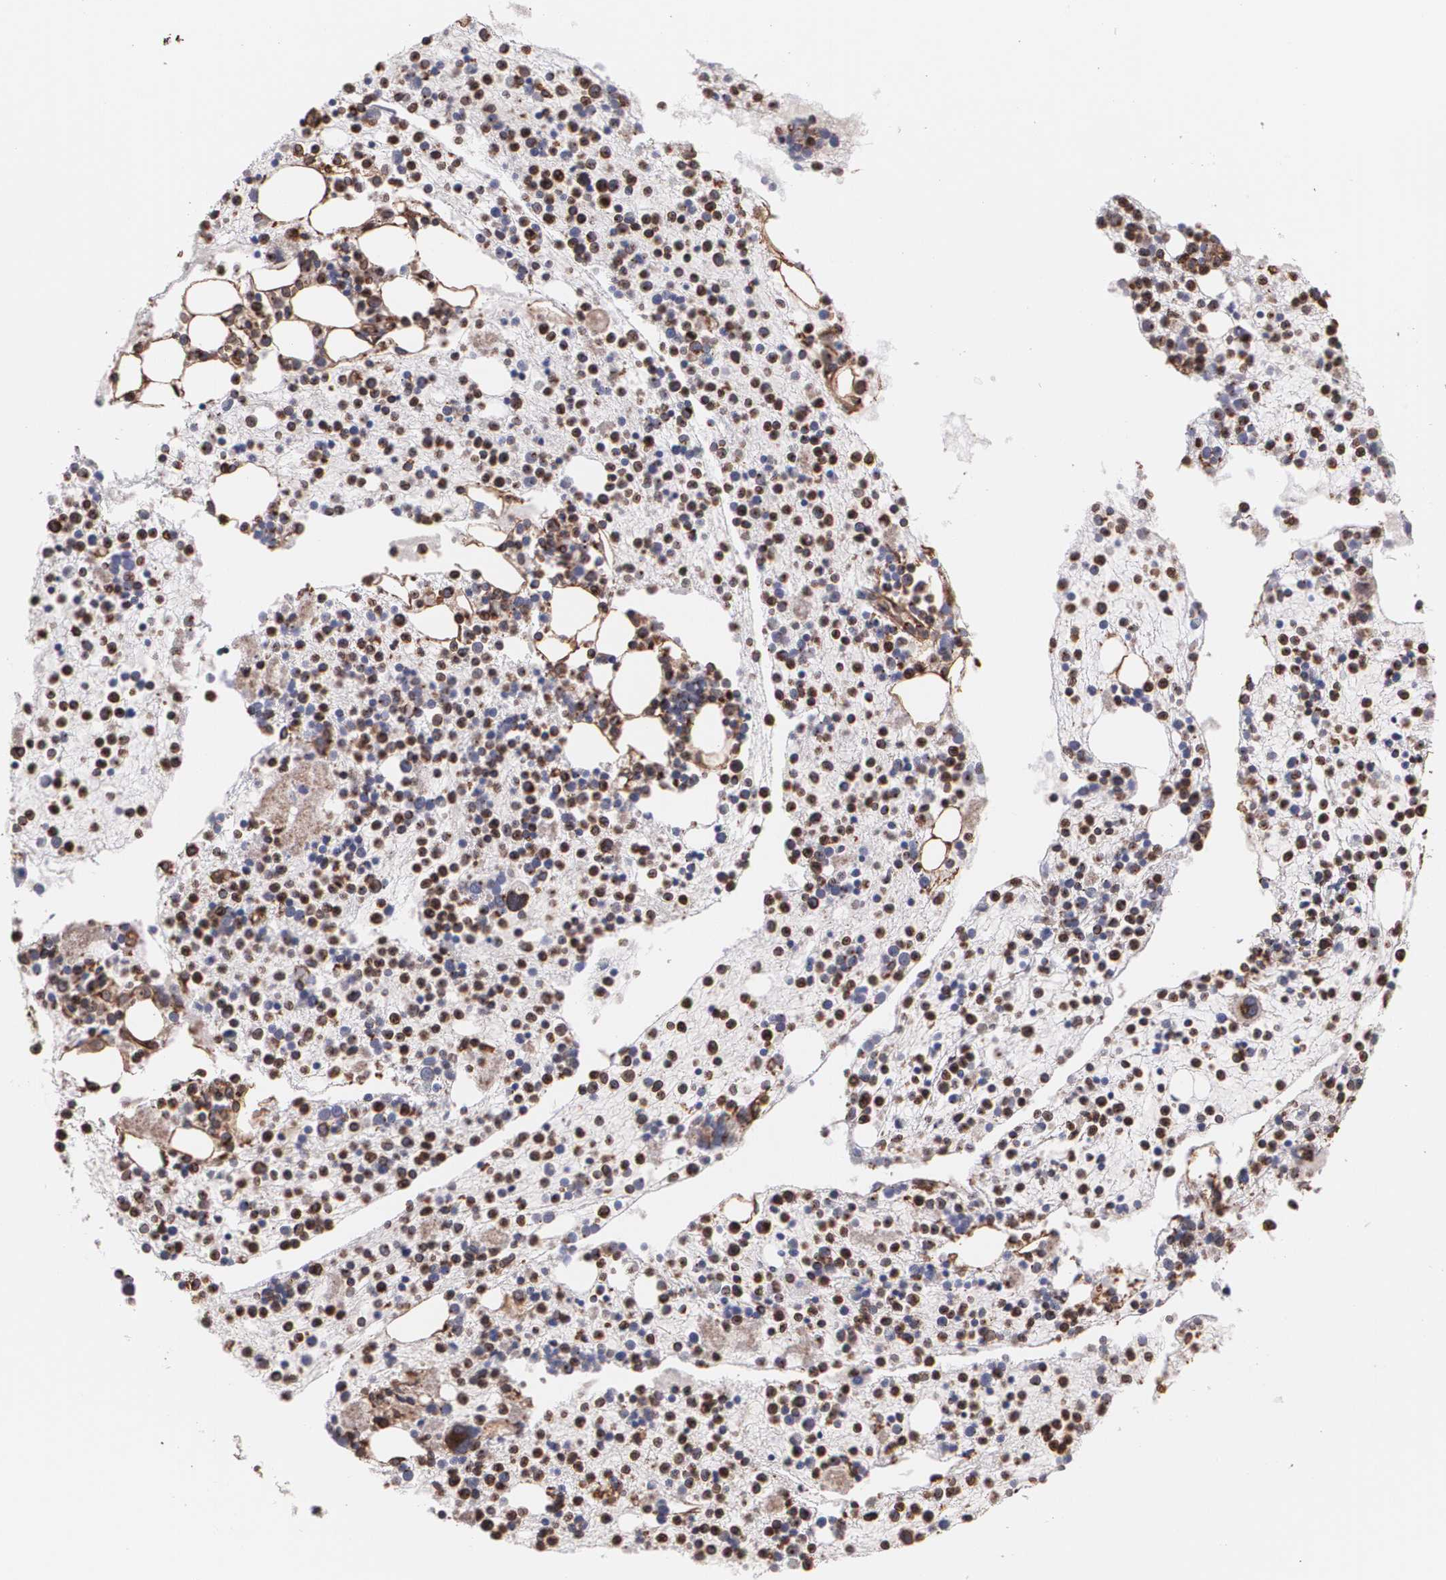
{"staining": {"intensity": "strong", "quantity": ">75%", "location": "cytoplasmic/membranous"}, "tissue": "bone marrow", "cell_type": "Hematopoietic cells", "image_type": "normal", "snomed": [{"axis": "morphology", "description": "Normal tissue, NOS"}, {"axis": "topography", "description": "Bone marrow"}], "caption": "Immunohistochemical staining of unremarkable human bone marrow displays strong cytoplasmic/membranous protein expression in approximately >75% of hematopoietic cells. The staining is performed using DAB (3,3'-diaminobenzidine) brown chromogen to label protein expression. The nuclei are counter-stained blue using hematoxylin.", "gene": "TRIP11", "patient": {"sex": "male", "age": 15}}